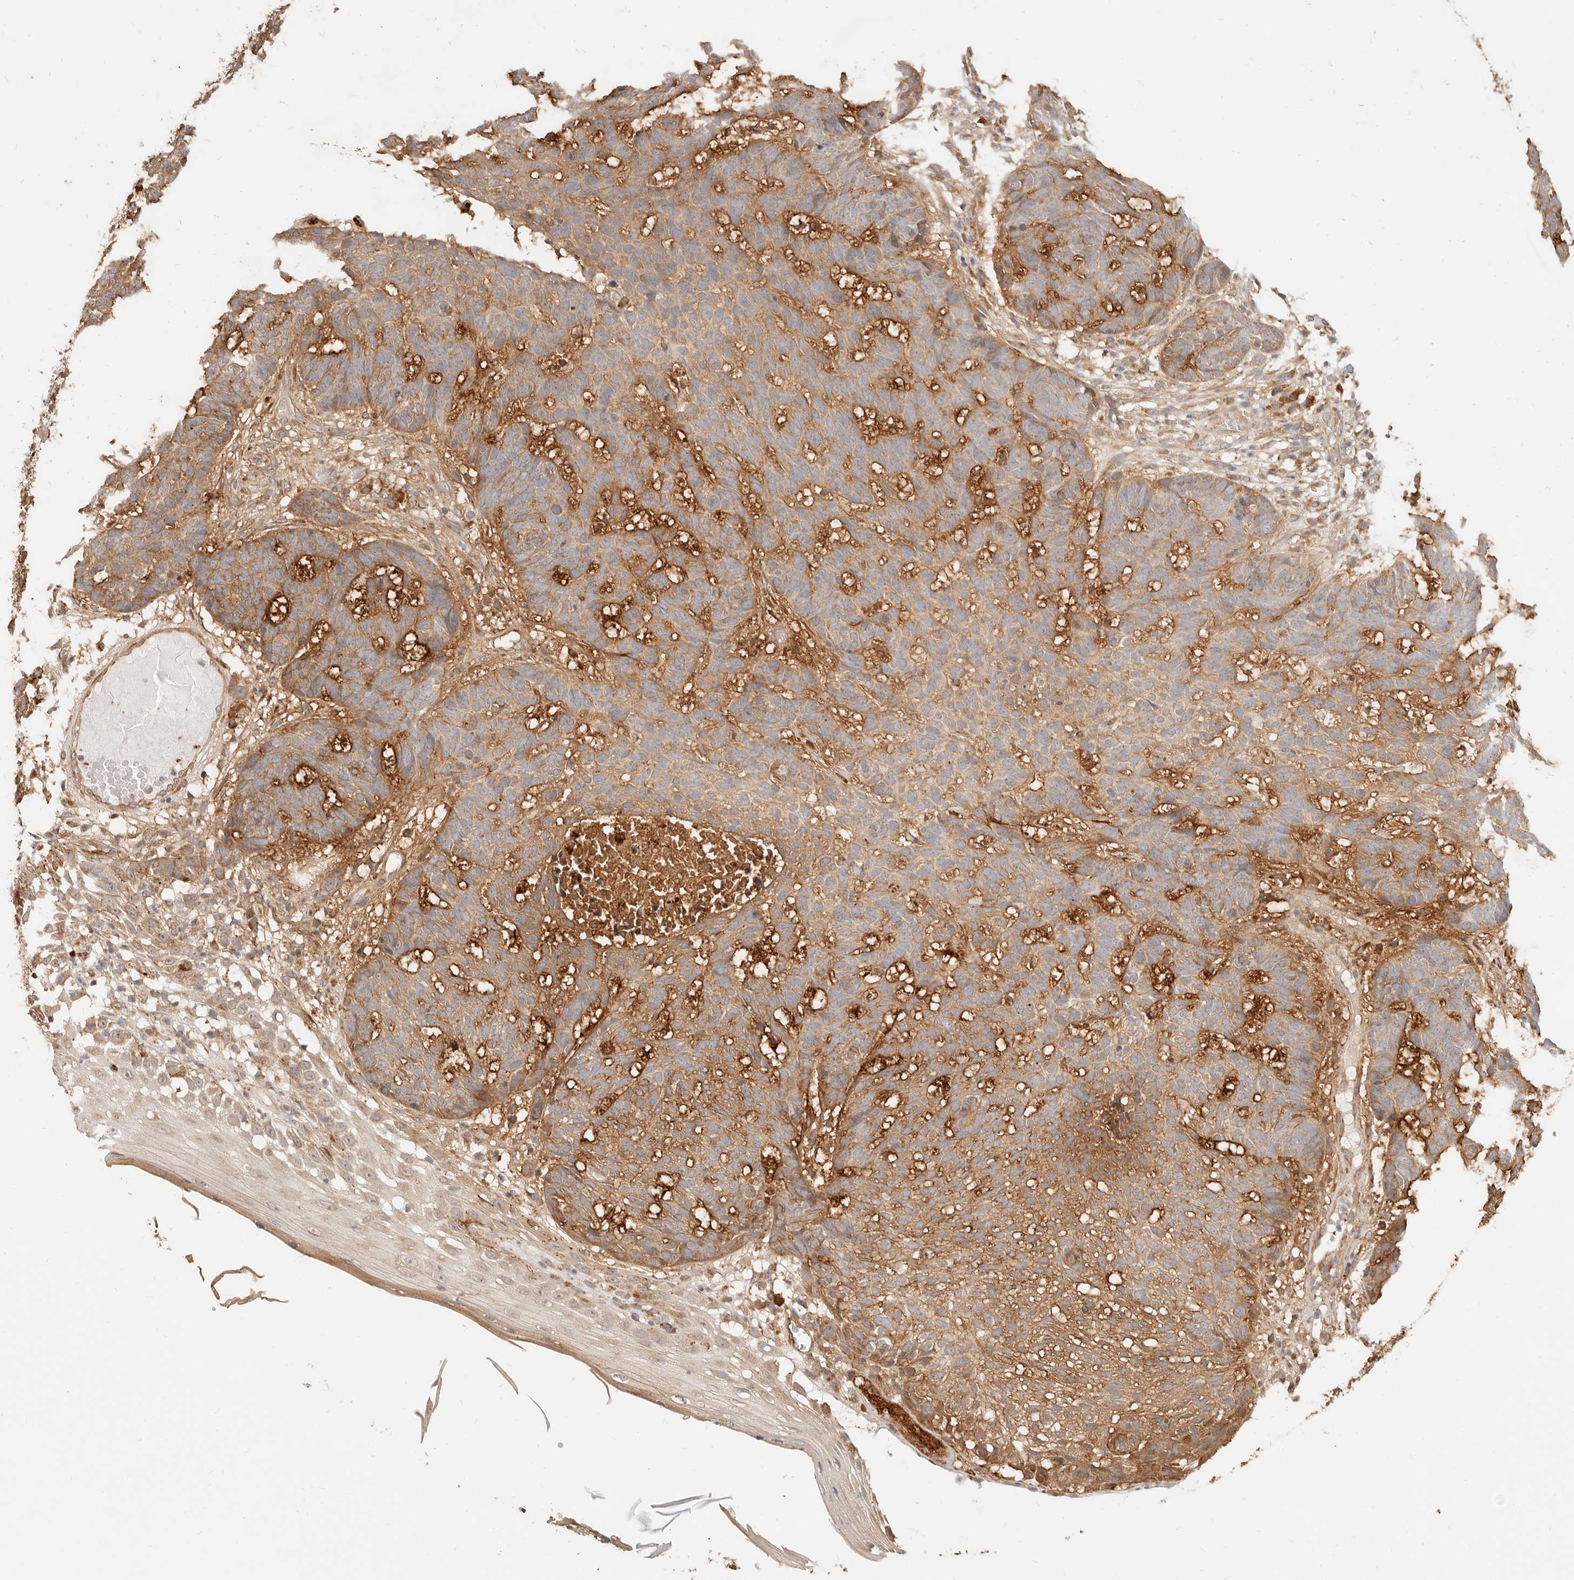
{"staining": {"intensity": "moderate", "quantity": ">75%", "location": "cytoplasmic/membranous"}, "tissue": "skin cancer", "cell_type": "Tumor cells", "image_type": "cancer", "snomed": [{"axis": "morphology", "description": "Basal cell carcinoma"}, {"axis": "topography", "description": "Skin"}], "caption": "Immunohistochemistry (IHC) (DAB (3,3'-diaminobenzidine)) staining of human skin cancer (basal cell carcinoma) displays moderate cytoplasmic/membranous protein positivity in approximately >75% of tumor cells.", "gene": "UBXN10", "patient": {"sex": "male", "age": 85}}